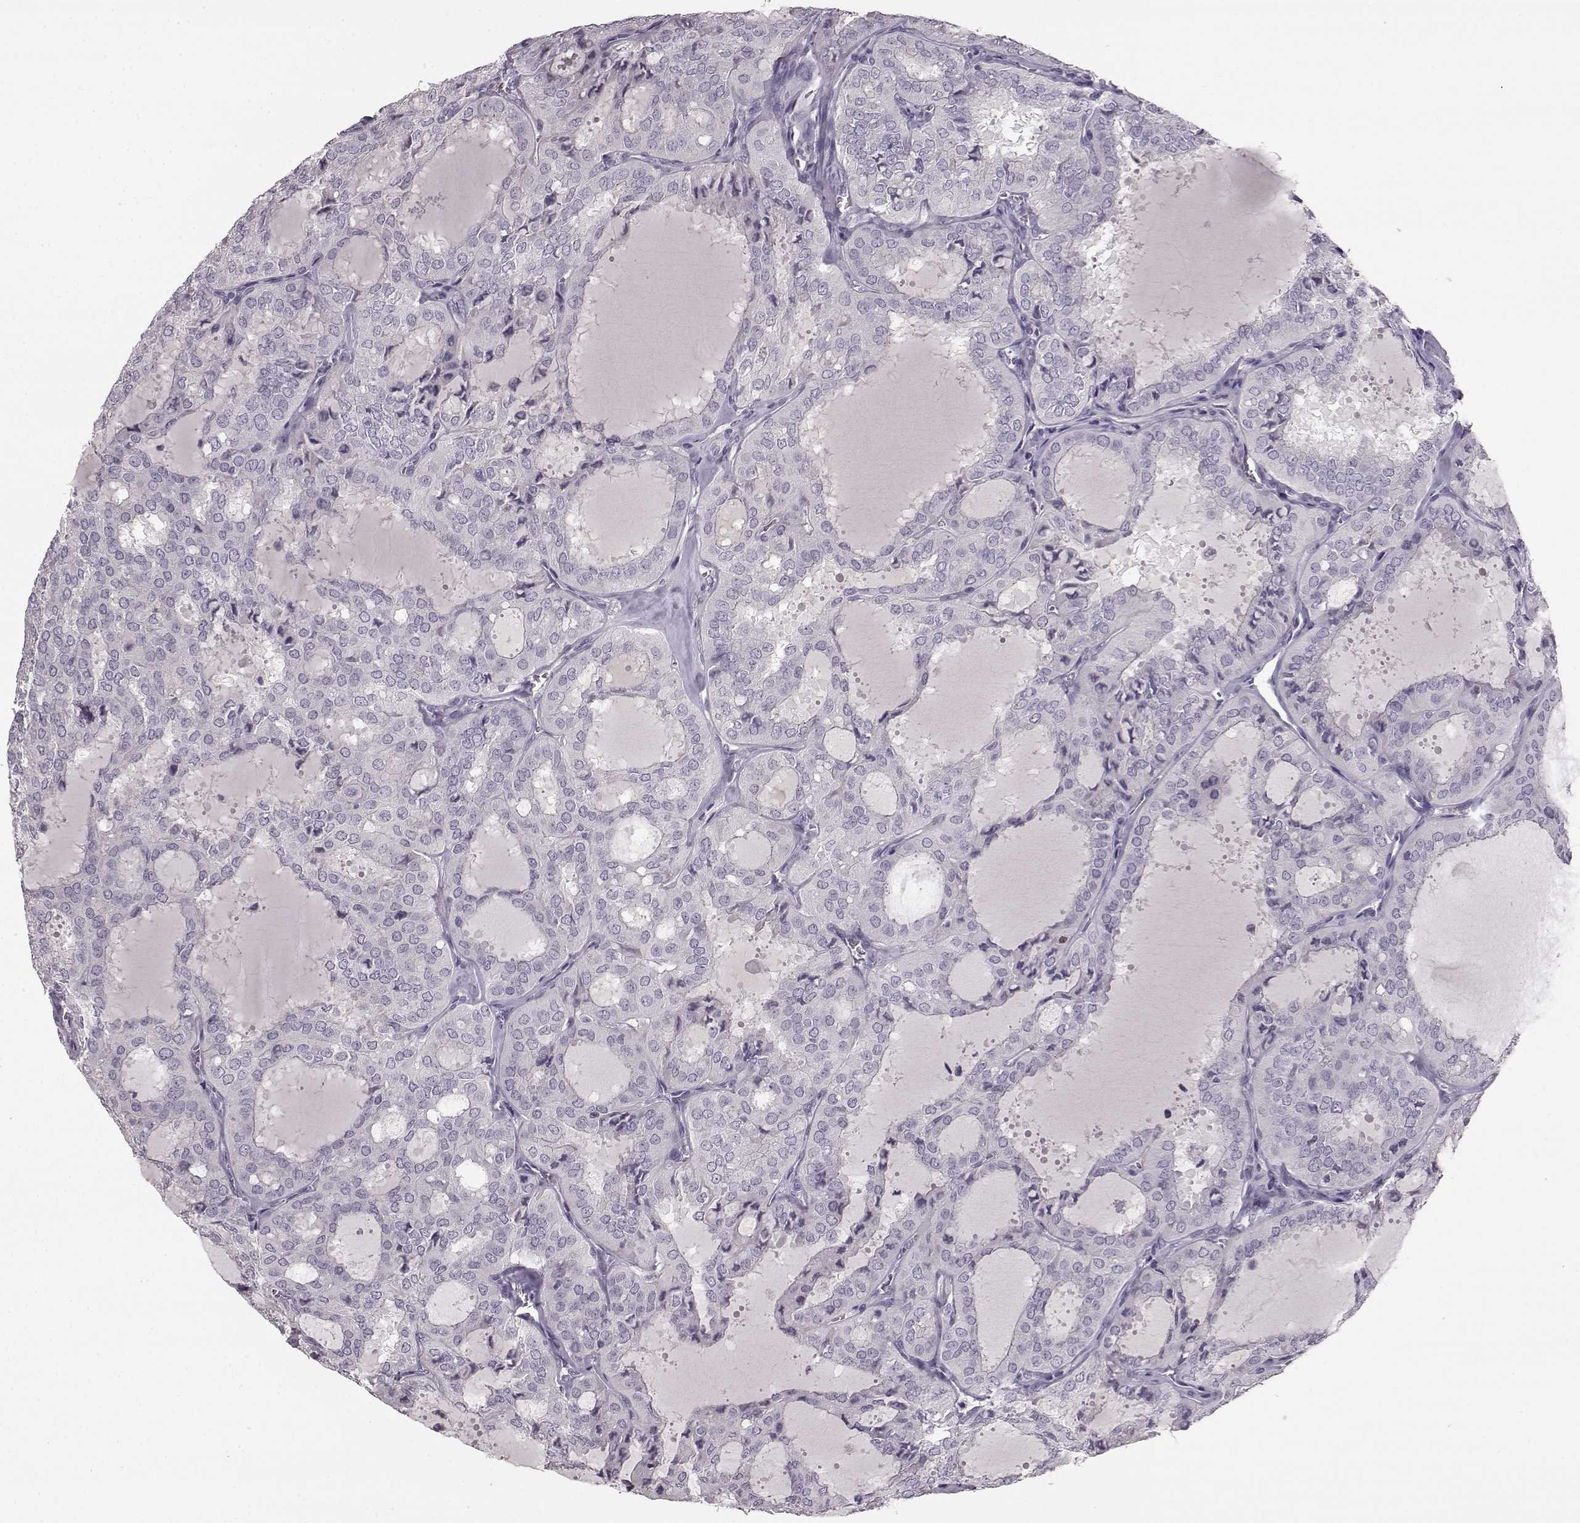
{"staining": {"intensity": "negative", "quantity": "none", "location": "none"}, "tissue": "thyroid cancer", "cell_type": "Tumor cells", "image_type": "cancer", "snomed": [{"axis": "morphology", "description": "Follicular adenoma carcinoma, NOS"}, {"axis": "topography", "description": "Thyroid gland"}], "caption": "An IHC photomicrograph of thyroid cancer is shown. There is no staining in tumor cells of thyroid cancer.", "gene": "KRT85", "patient": {"sex": "male", "age": 75}}